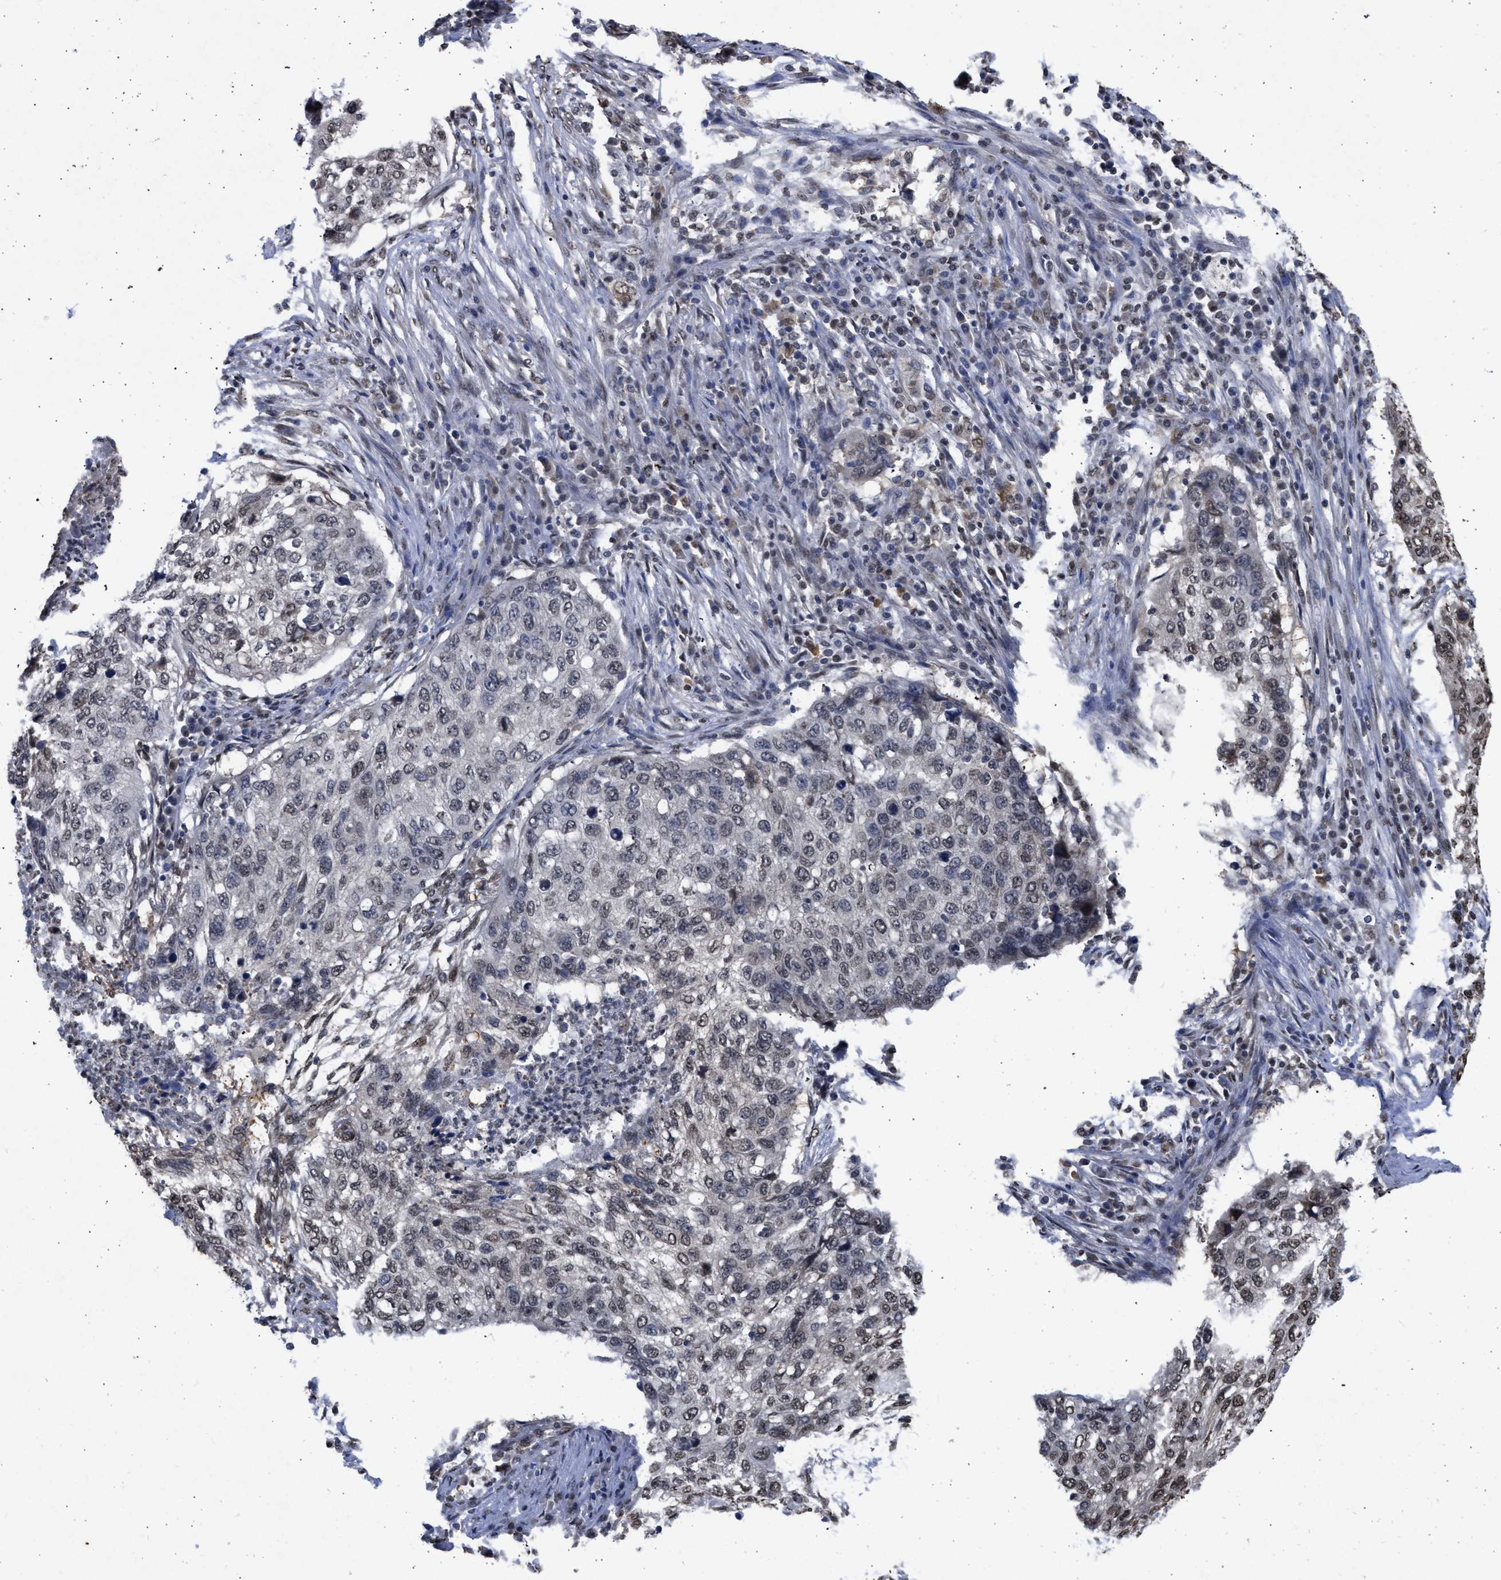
{"staining": {"intensity": "weak", "quantity": "25%-75%", "location": "nuclear"}, "tissue": "lung cancer", "cell_type": "Tumor cells", "image_type": "cancer", "snomed": [{"axis": "morphology", "description": "Squamous cell carcinoma, NOS"}, {"axis": "topography", "description": "Lung"}], "caption": "Squamous cell carcinoma (lung) stained with DAB immunohistochemistry reveals low levels of weak nuclear expression in approximately 25%-75% of tumor cells.", "gene": "NUP35", "patient": {"sex": "female", "age": 63}}